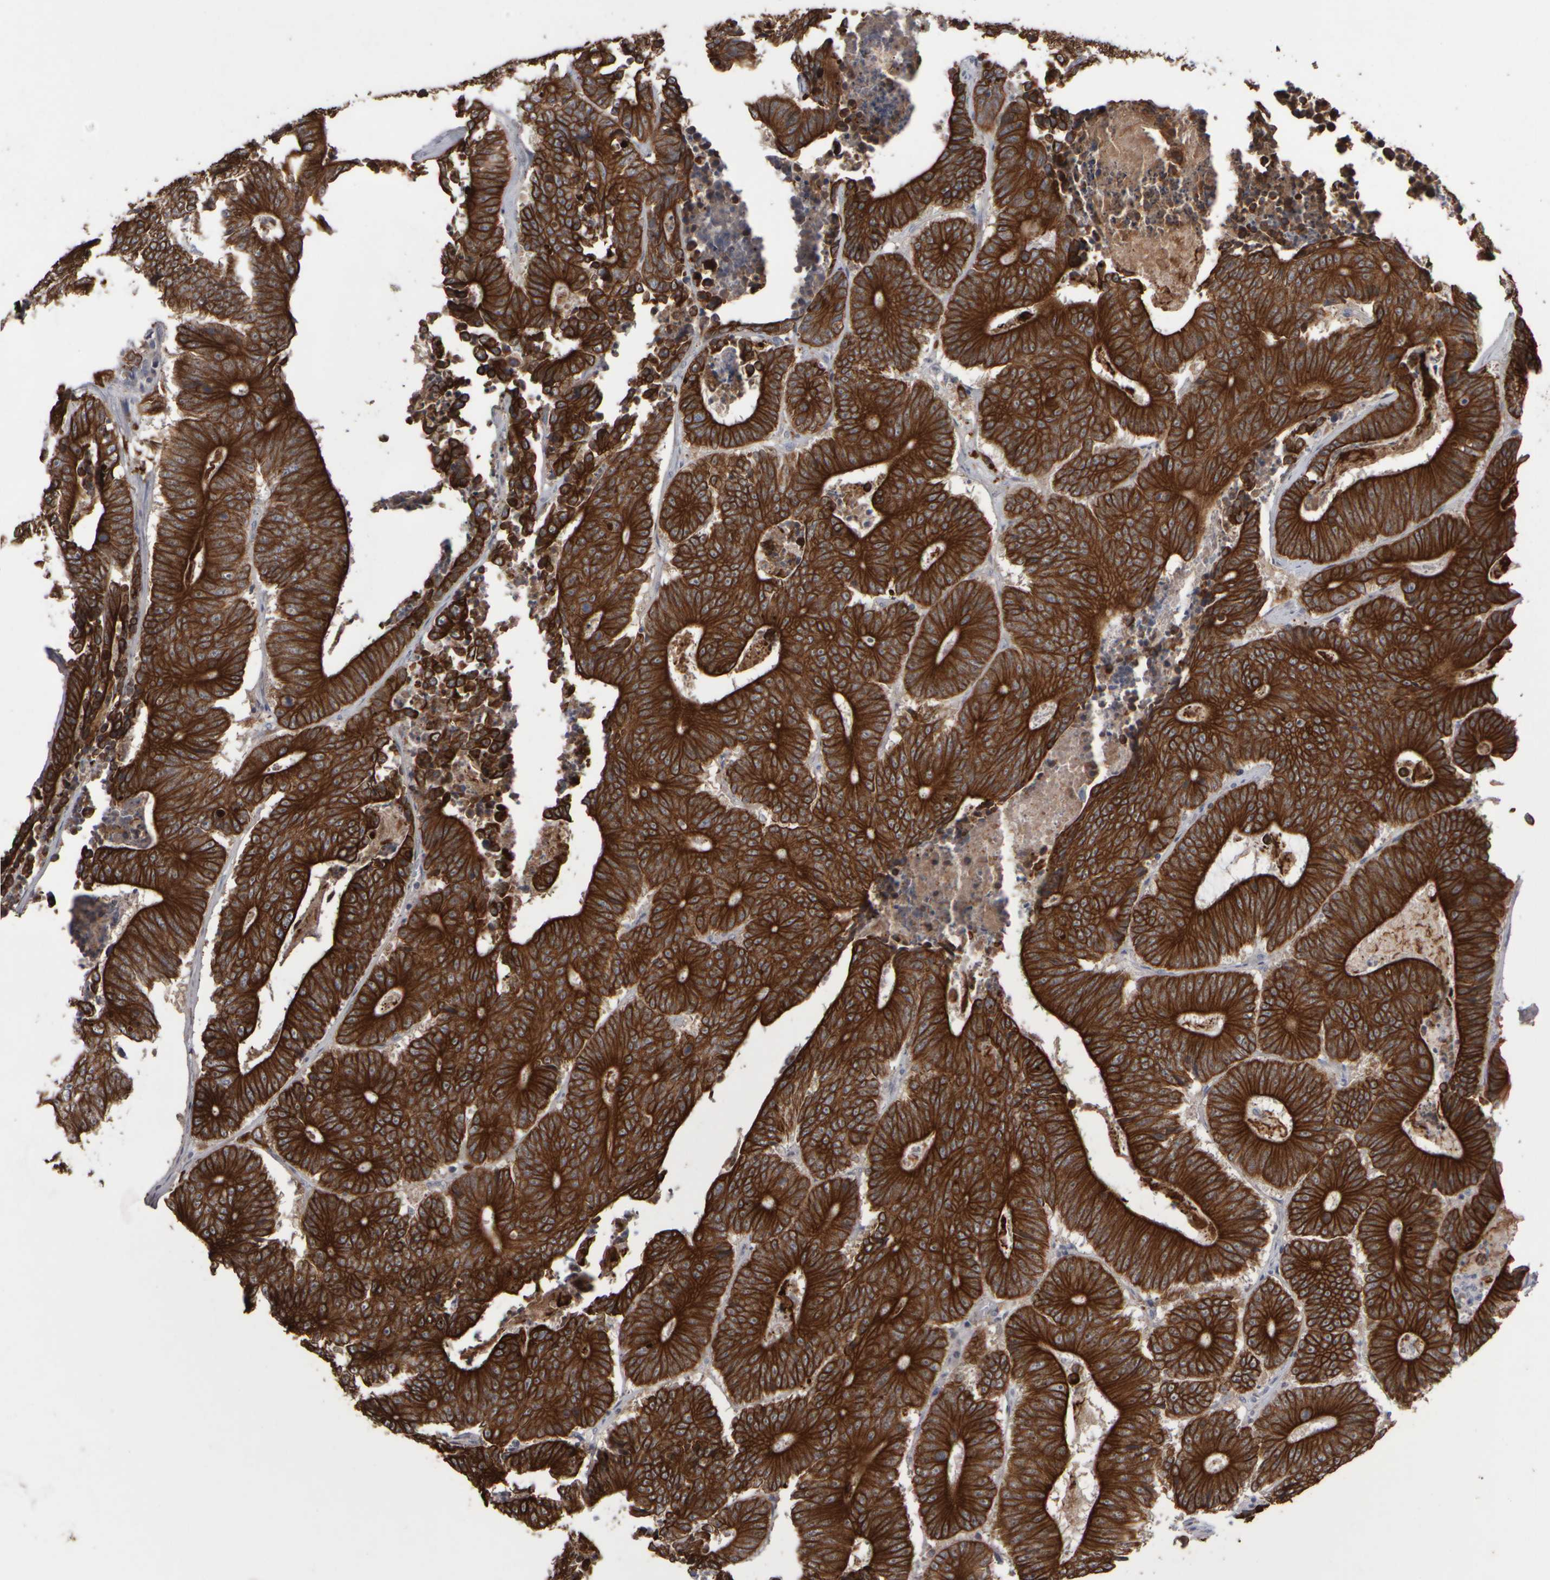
{"staining": {"intensity": "strong", "quantity": ">75%", "location": "cytoplasmic/membranous"}, "tissue": "colorectal cancer", "cell_type": "Tumor cells", "image_type": "cancer", "snomed": [{"axis": "morphology", "description": "Adenocarcinoma, NOS"}, {"axis": "topography", "description": "Colon"}], "caption": "IHC histopathology image of human colorectal adenocarcinoma stained for a protein (brown), which shows high levels of strong cytoplasmic/membranous expression in approximately >75% of tumor cells.", "gene": "EPHX2", "patient": {"sex": "male", "age": 83}}